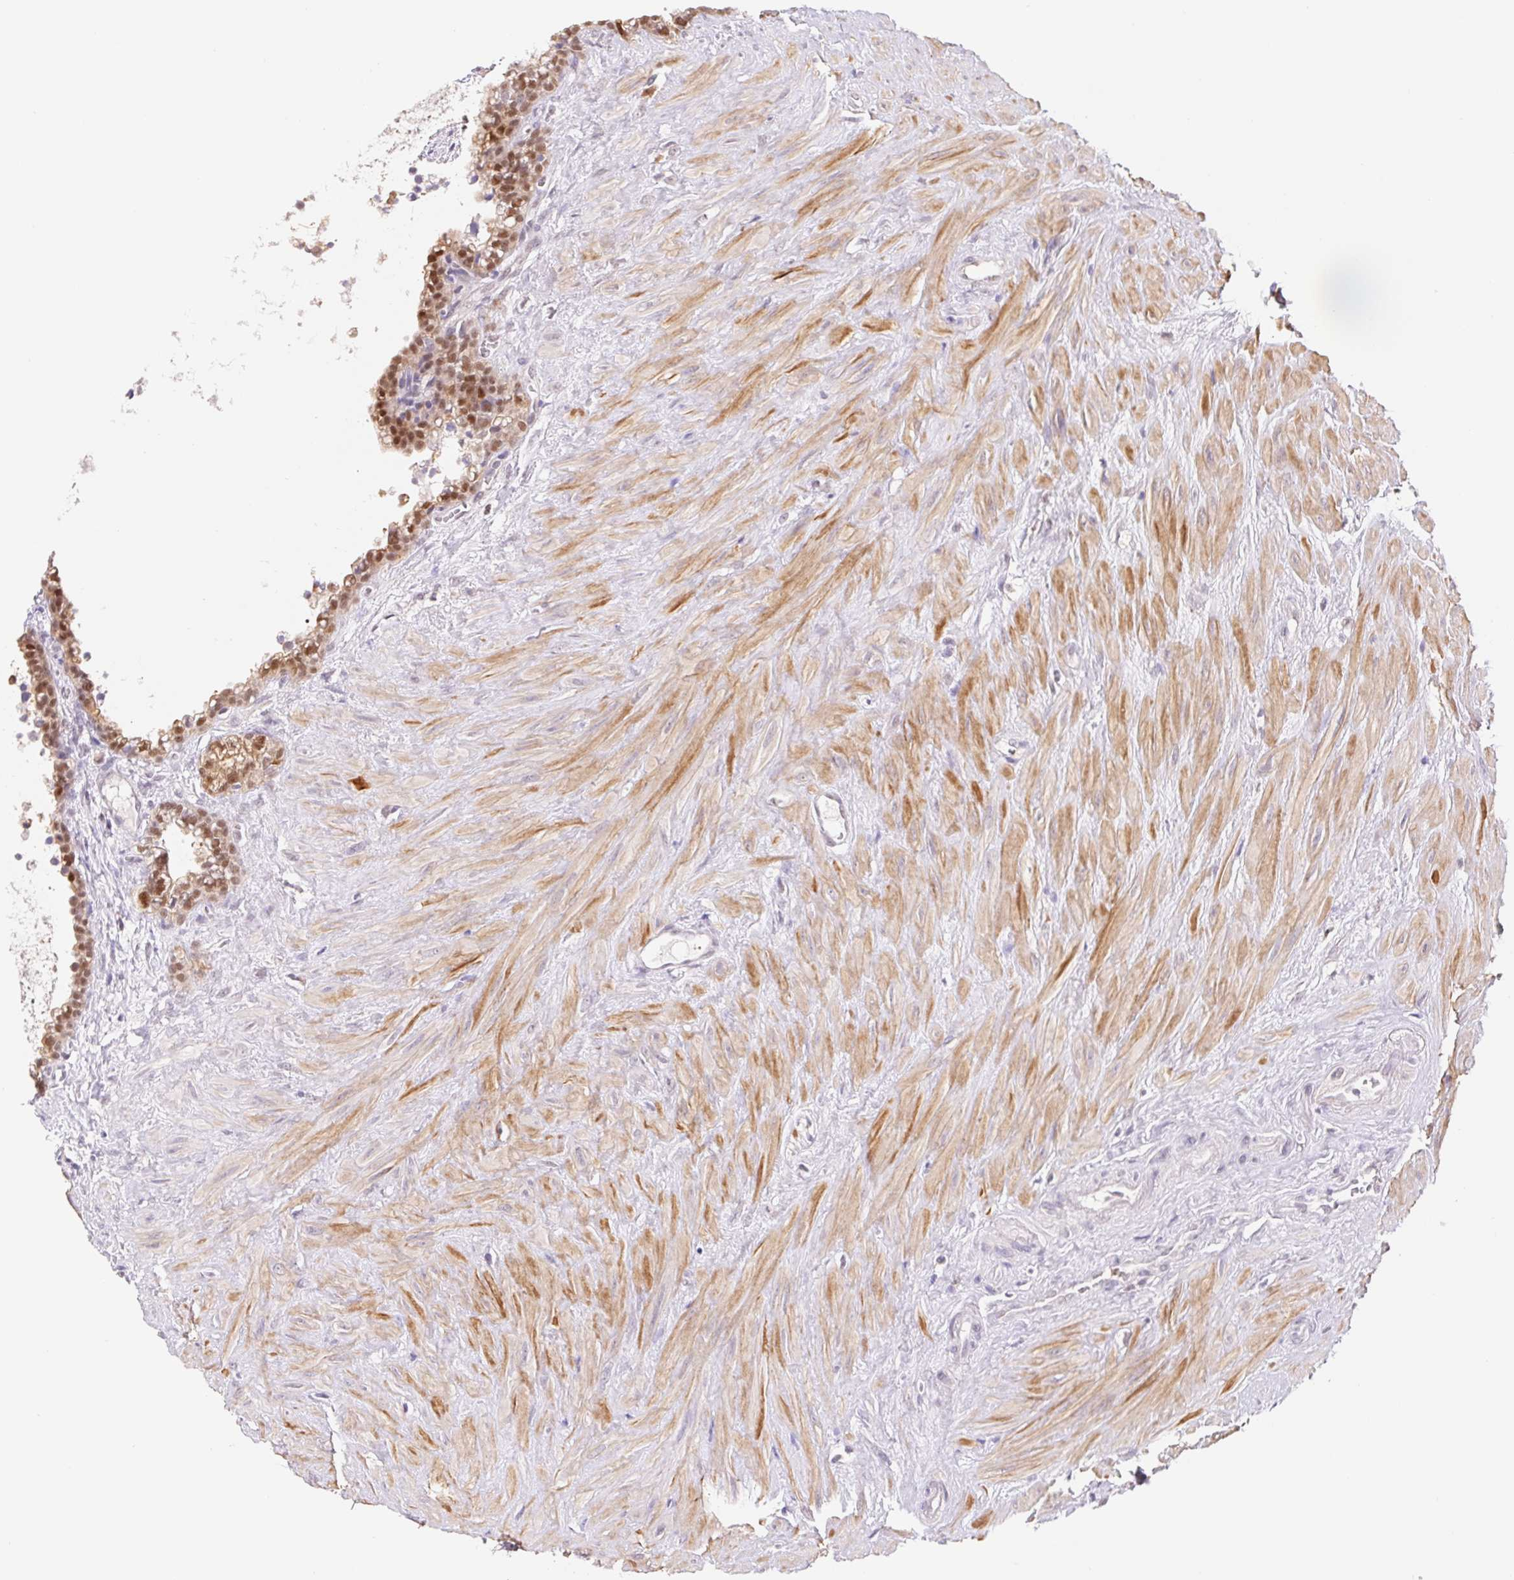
{"staining": {"intensity": "moderate", "quantity": ">75%", "location": "nuclear"}, "tissue": "seminal vesicle", "cell_type": "Glandular cells", "image_type": "normal", "snomed": [{"axis": "morphology", "description": "Normal tissue, NOS"}, {"axis": "topography", "description": "Seminal veicle"}], "caption": "Immunohistochemistry (IHC) photomicrograph of benign seminal vesicle stained for a protein (brown), which exhibits medium levels of moderate nuclear expression in about >75% of glandular cells.", "gene": "L3MBTL4", "patient": {"sex": "male", "age": 76}}